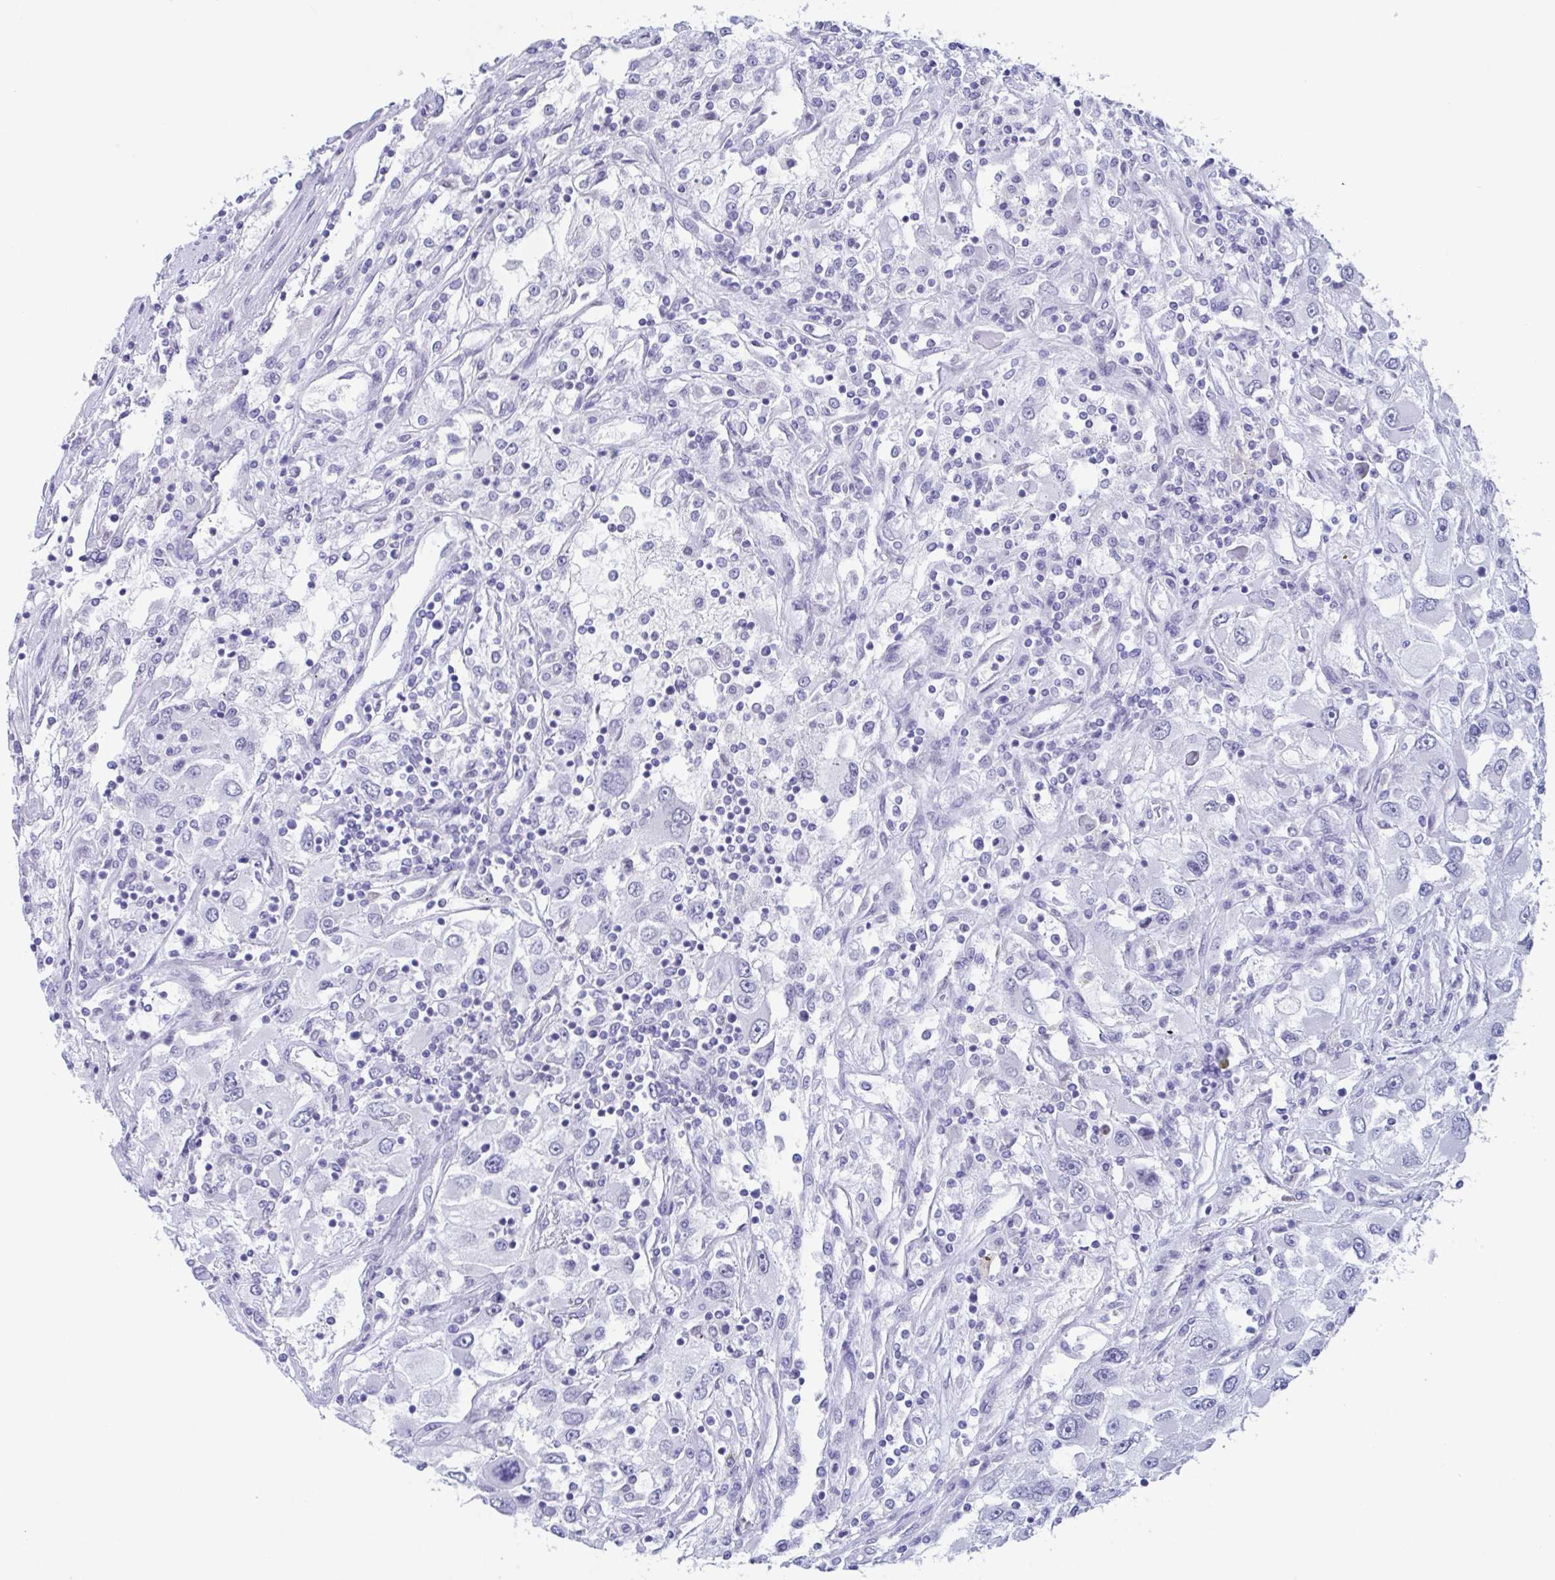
{"staining": {"intensity": "negative", "quantity": "none", "location": "none"}, "tissue": "renal cancer", "cell_type": "Tumor cells", "image_type": "cancer", "snomed": [{"axis": "morphology", "description": "Adenocarcinoma, NOS"}, {"axis": "topography", "description": "Kidney"}], "caption": "Tumor cells are negative for brown protein staining in renal adenocarcinoma.", "gene": "CDX4", "patient": {"sex": "female", "age": 52}}